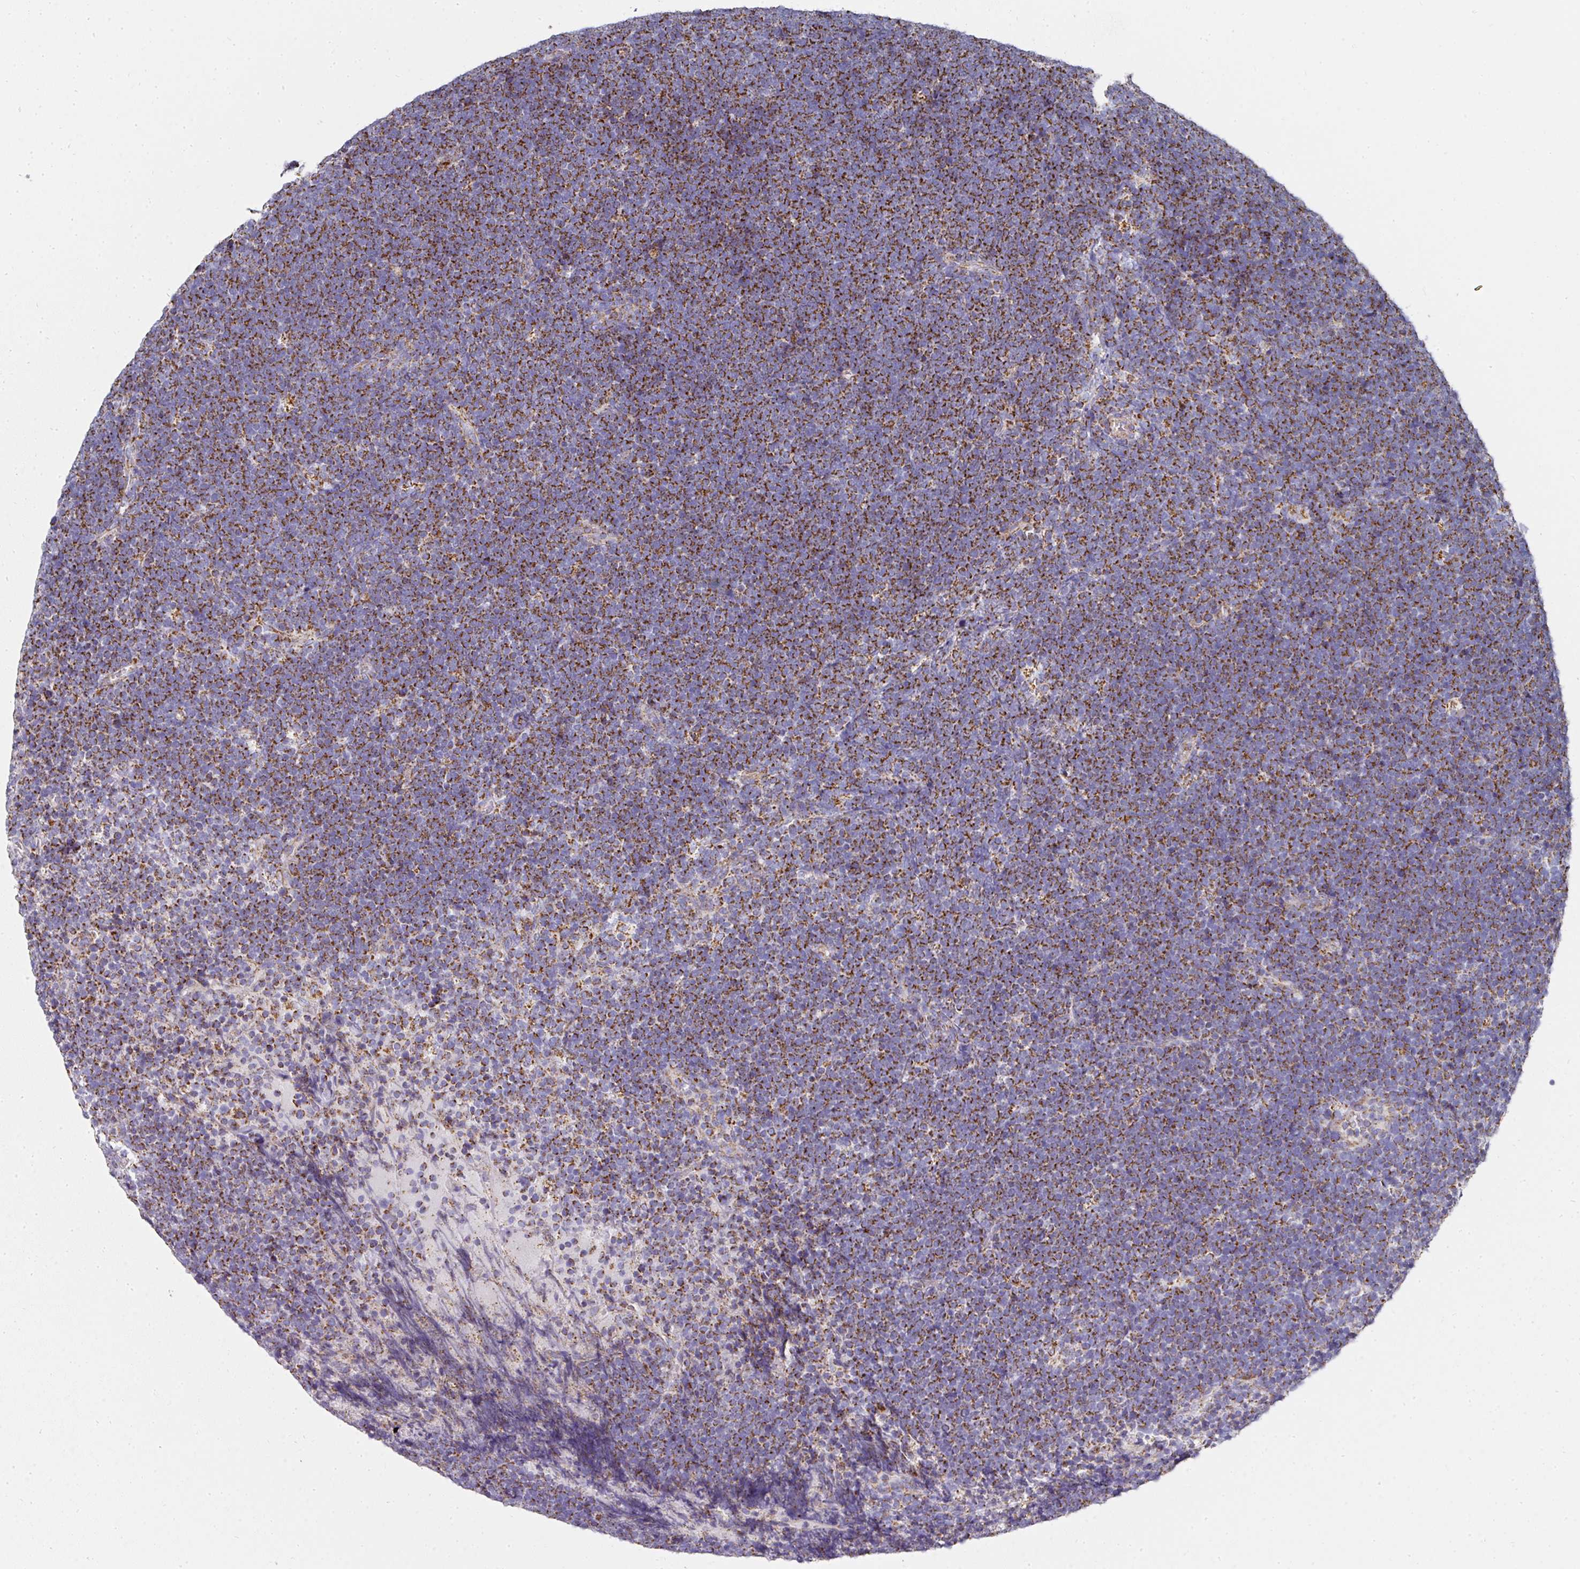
{"staining": {"intensity": "strong", "quantity": ">75%", "location": "cytoplasmic/membranous"}, "tissue": "lymphoma", "cell_type": "Tumor cells", "image_type": "cancer", "snomed": [{"axis": "morphology", "description": "Malignant lymphoma, non-Hodgkin's type, High grade"}, {"axis": "topography", "description": "Lymph node"}], "caption": "Protein expression analysis of human lymphoma reveals strong cytoplasmic/membranous expression in about >75% of tumor cells.", "gene": "UQCRFS1", "patient": {"sex": "male", "age": 13}}